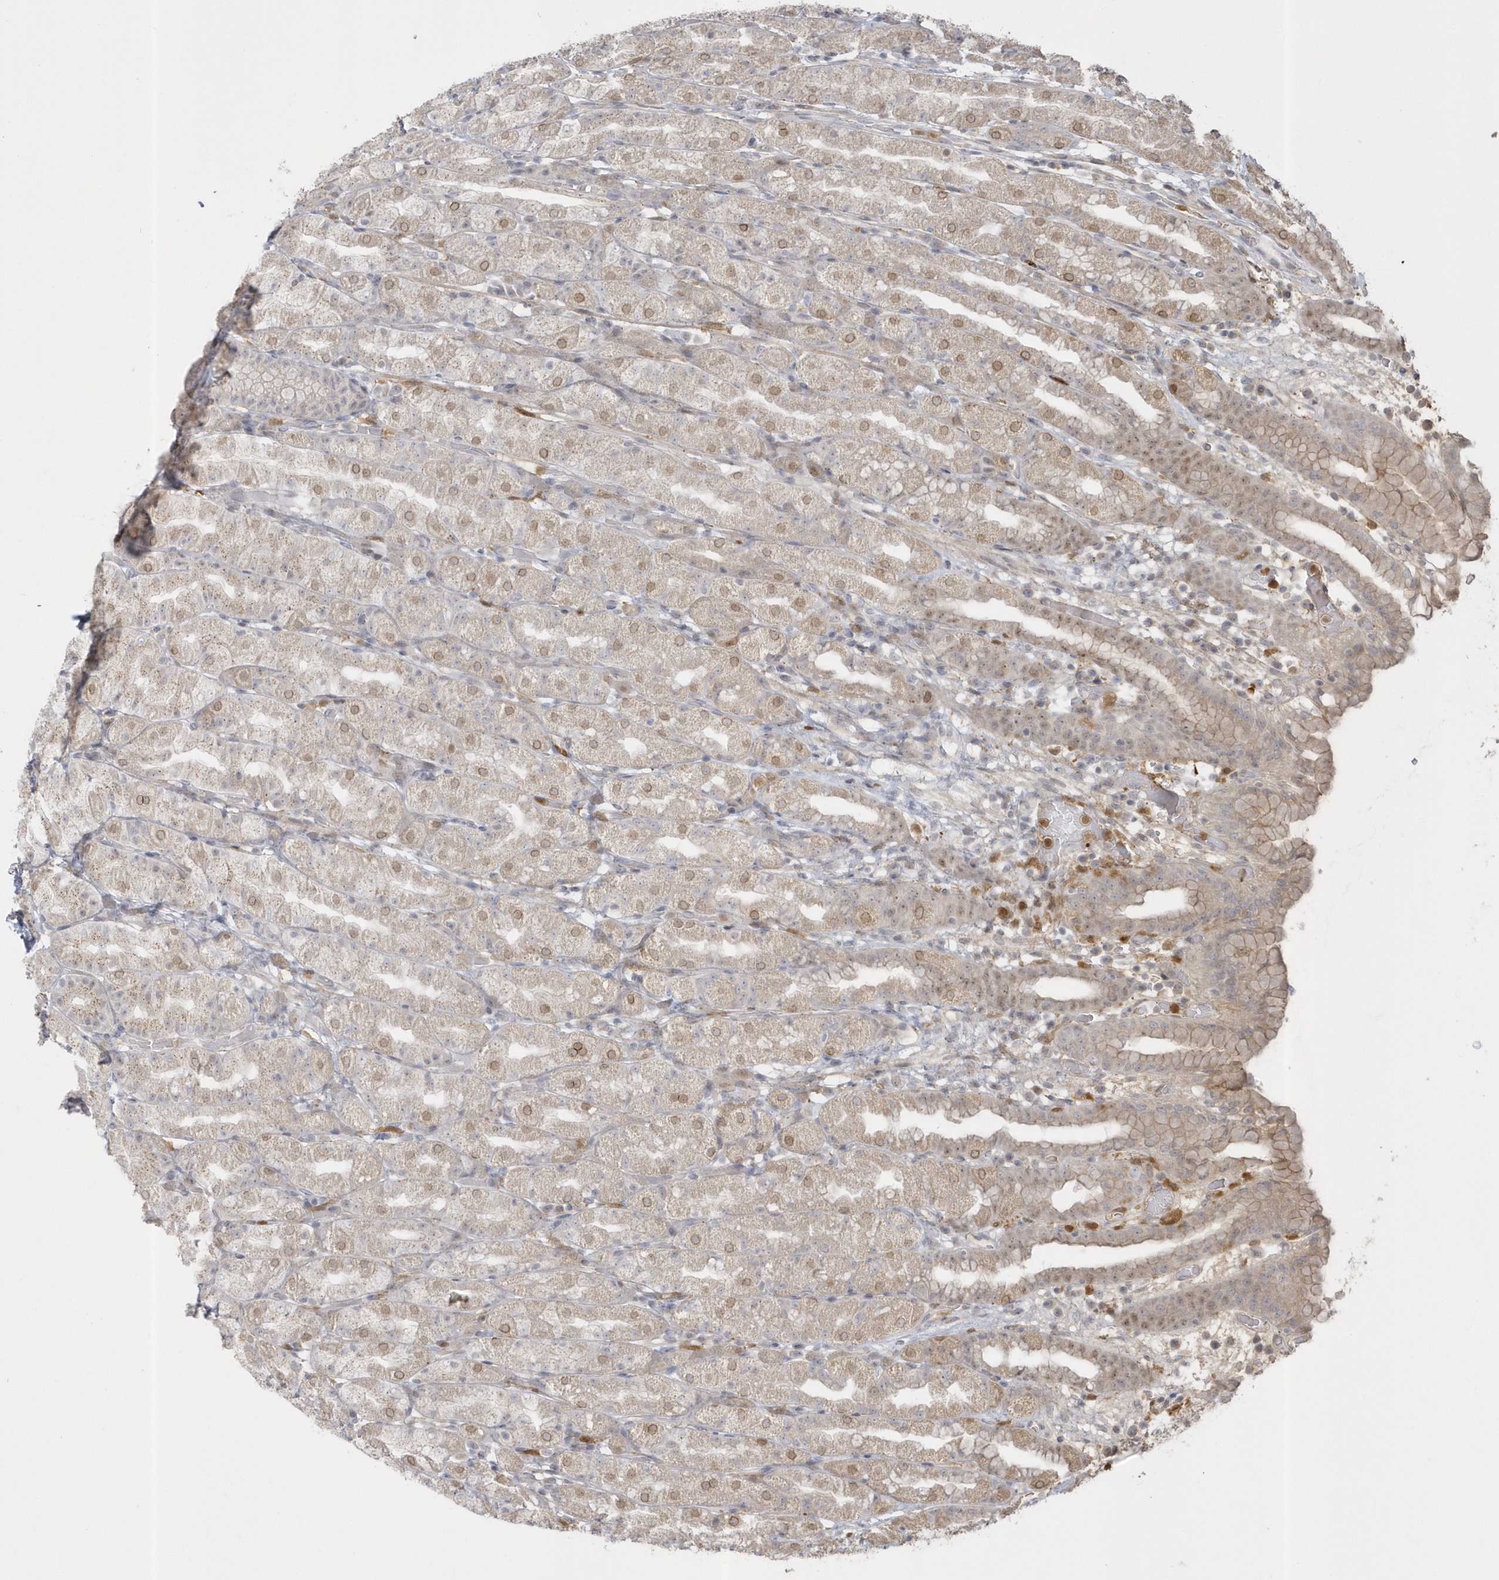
{"staining": {"intensity": "moderate", "quantity": "<25%", "location": "cytoplasmic/membranous,nuclear"}, "tissue": "stomach", "cell_type": "Glandular cells", "image_type": "normal", "snomed": [{"axis": "morphology", "description": "Normal tissue, NOS"}, {"axis": "topography", "description": "Stomach, upper"}], "caption": "Human stomach stained with a protein marker shows moderate staining in glandular cells.", "gene": "NAF1", "patient": {"sex": "male", "age": 68}}